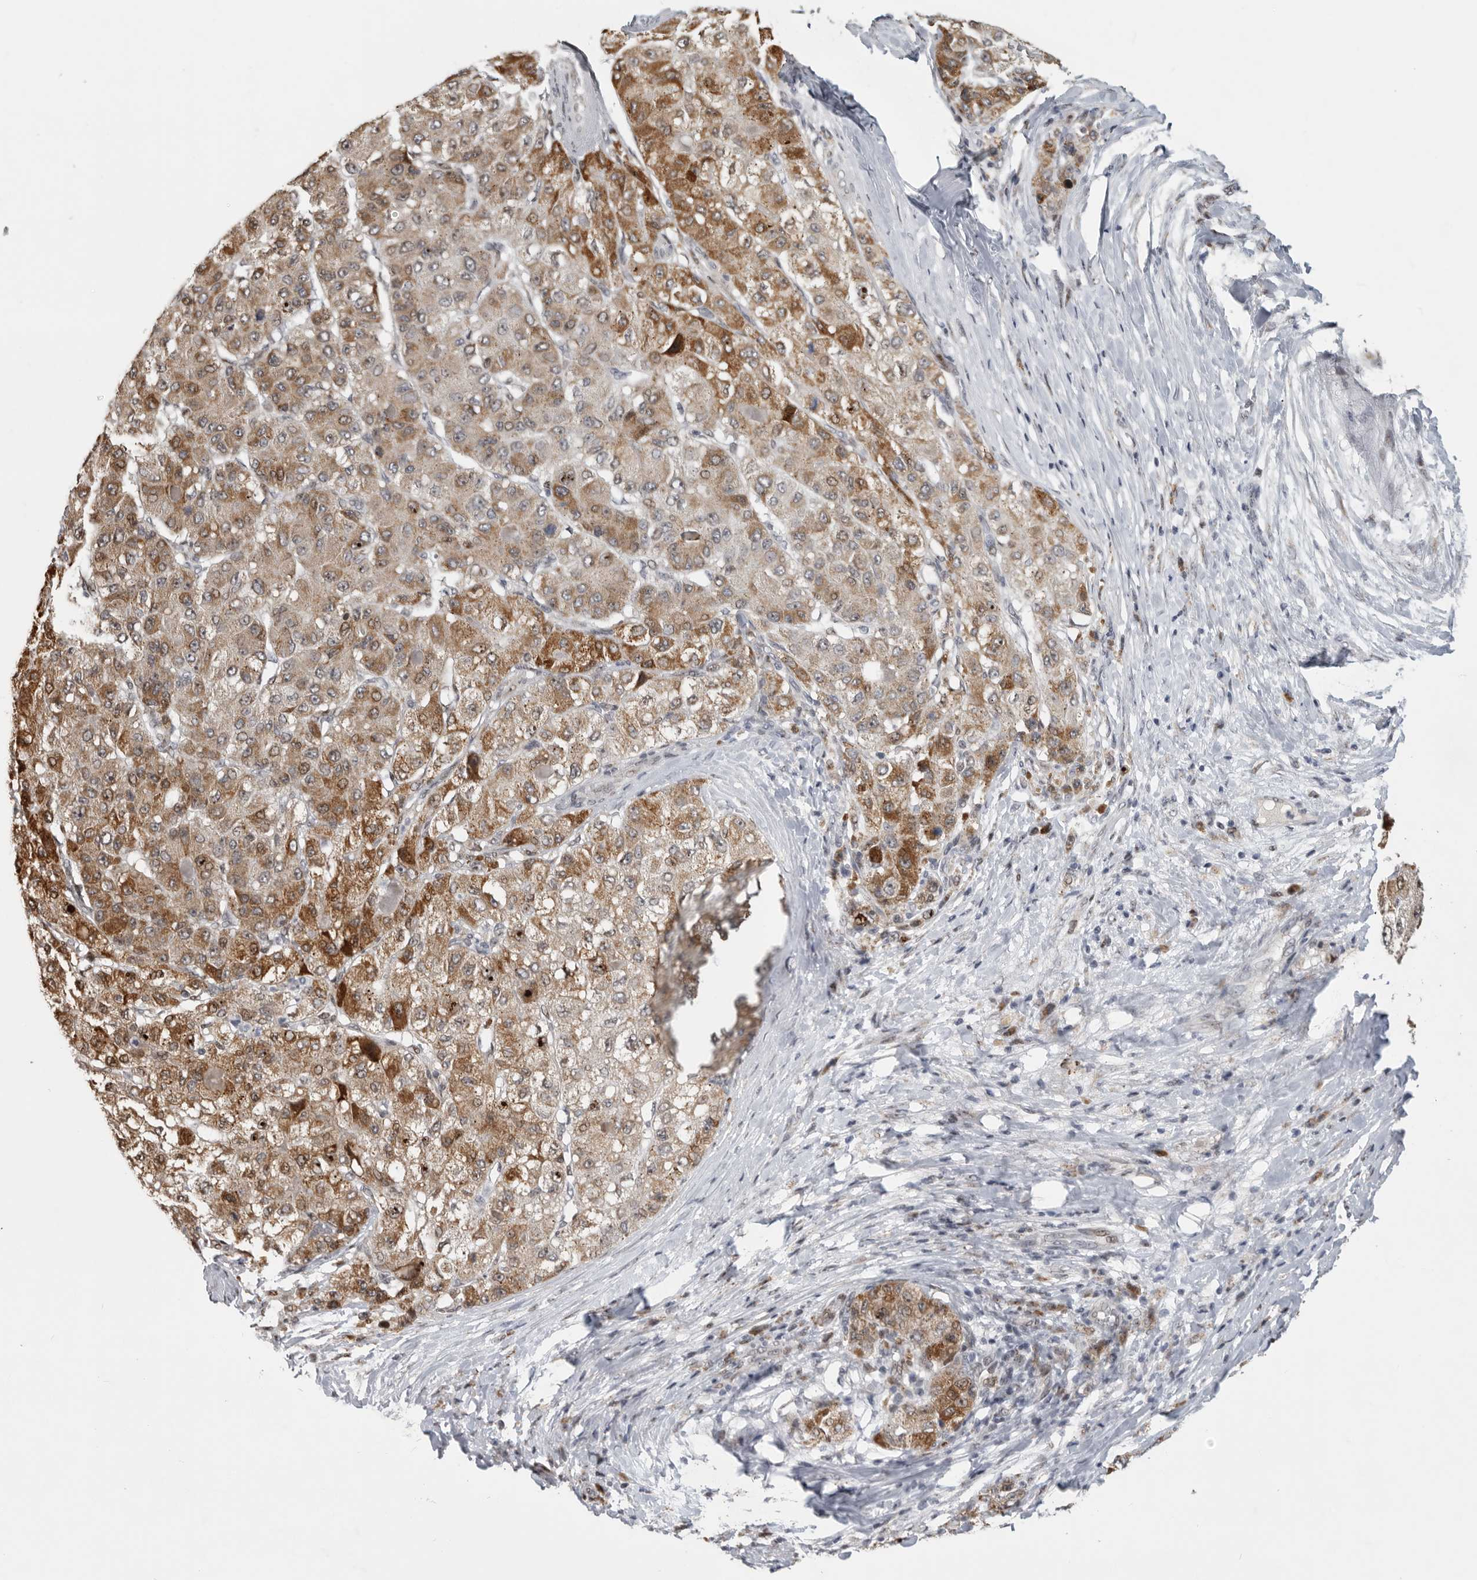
{"staining": {"intensity": "moderate", "quantity": ">75%", "location": "cytoplasmic/membranous,nuclear"}, "tissue": "liver cancer", "cell_type": "Tumor cells", "image_type": "cancer", "snomed": [{"axis": "morphology", "description": "Carcinoma, Hepatocellular, NOS"}, {"axis": "topography", "description": "Liver"}], "caption": "The image demonstrates immunohistochemical staining of liver cancer. There is moderate cytoplasmic/membranous and nuclear positivity is seen in about >75% of tumor cells.", "gene": "PCMTD1", "patient": {"sex": "male", "age": 80}}